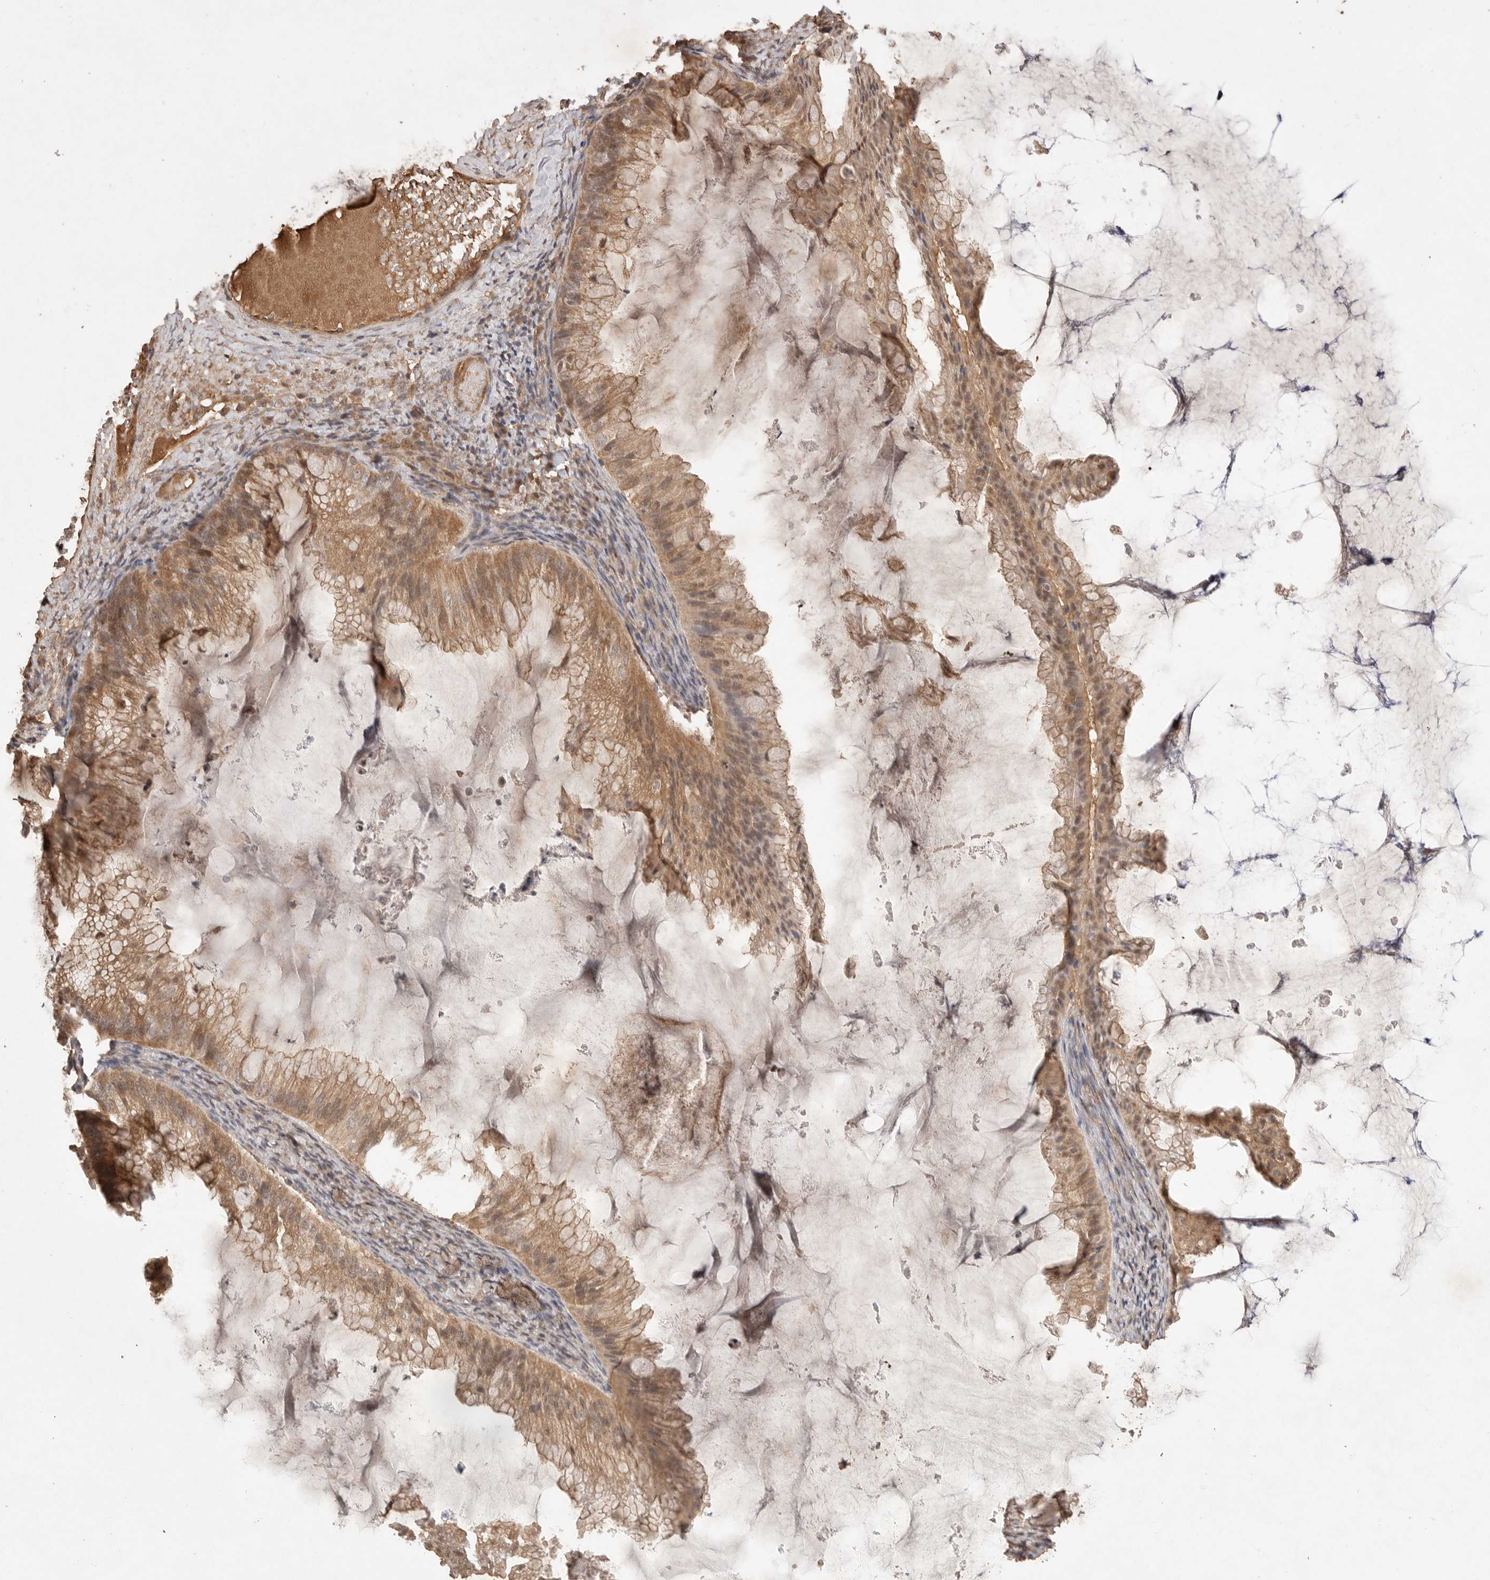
{"staining": {"intensity": "moderate", "quantity": ">75%", "location": "cytoplasmic/membranous"}, "tissue": "ovarian cancer", "cell_type": "Tumor cells", "image_type": "cancer", "snomed": [{"axis": "morphology", "description": "Cystadenocarcinoma, mucinous, NOS"}, {"axis": "topography", "description": "Ovary"}], "caption": "IHC micrograph of neoplastic tissue: ovarian cancer (mucinous cystadenocarcinoma) stained using immunohistochemistry (IHC) reveals medium levels of moderate protein expression localized specifically in the cytoplasmic/membranous of tumor cells, appearing as a cytoplasmic/membranous brown color.", "gene": "PRMT3", "patient": {"sex": "female", "age": 61}}